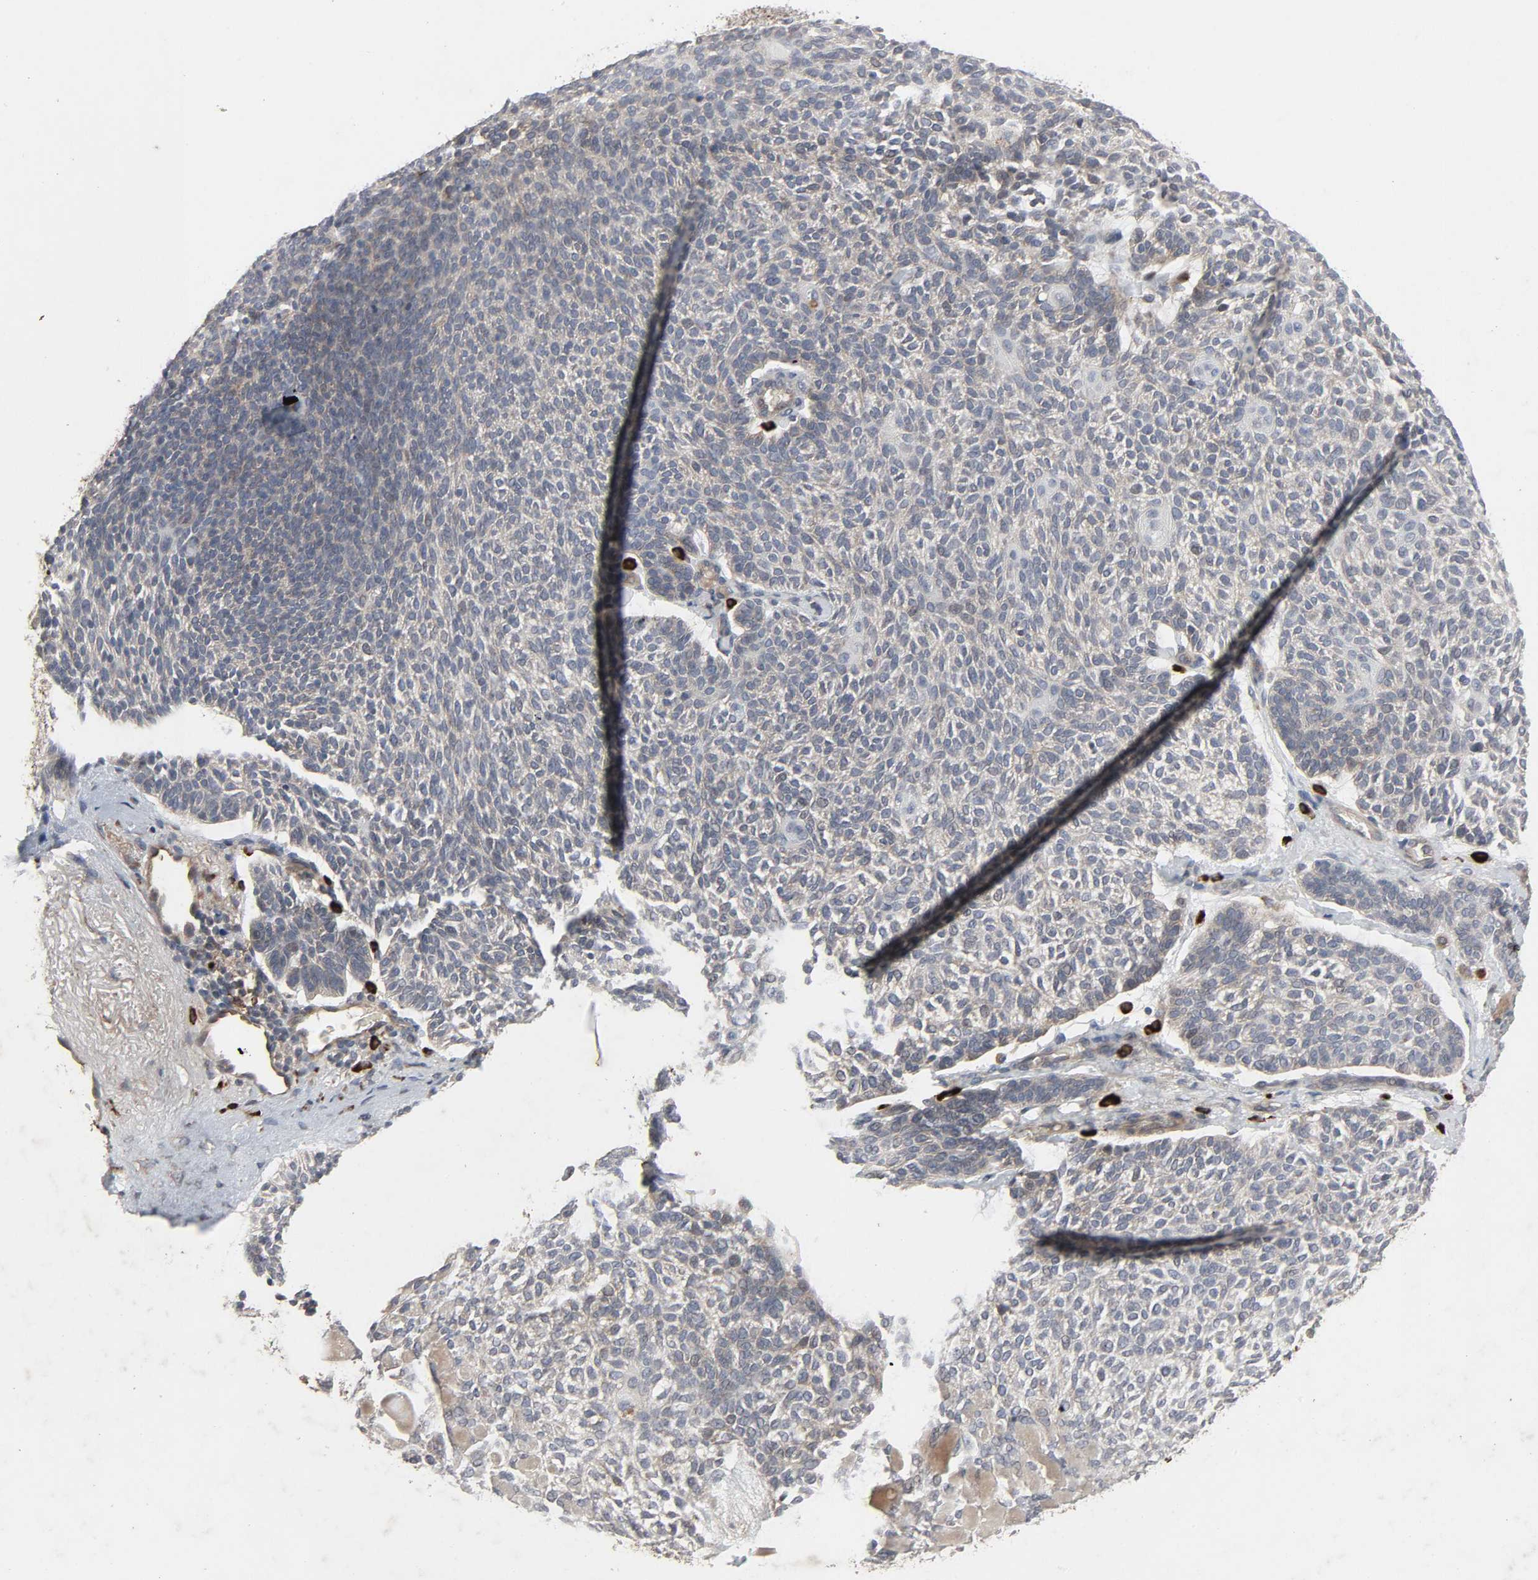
{"staining": {"intensity": "weak", "quantity": "25%-75%", "location": "cytoplasmic/membranous"}, "tissue": "skin cancer", "cell_type": "Tumor cells", "image_type": "cancer", "snomed": [{"axis": "morphology", "description": "Normal tissue, NOS"}, {"axis": "morphology", "description": "Basal cell carcinoma"}, {"axis": "topography", "description": "Skin"}], "caption": "A micrograph of skin cancer (basal cell carcinoma) stained for a protein reveals weak cytoplasmic/membranous brown staining in tumor cells.", "gene": "ADCY4", "patient": {"sex": "female", "age": 70}}